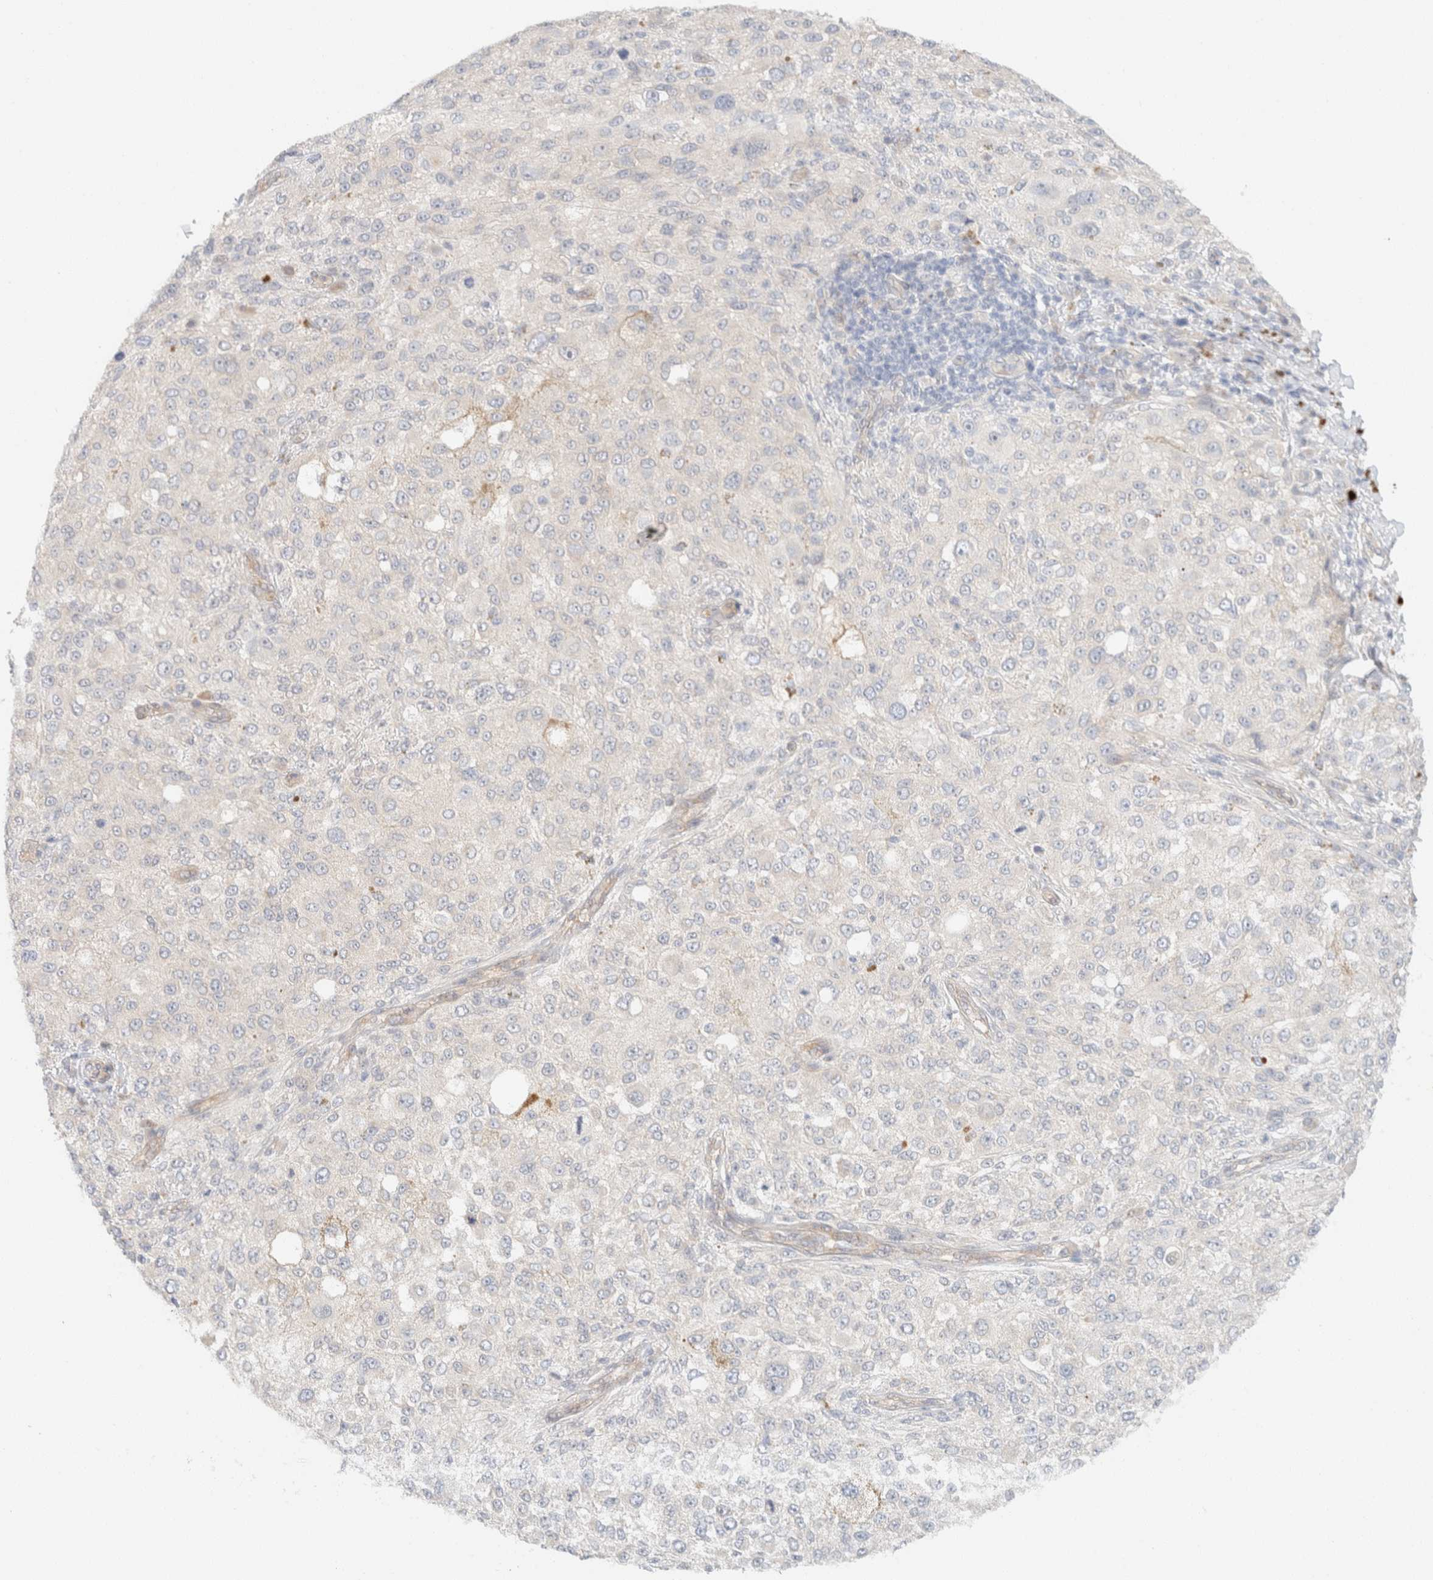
{"staining": {"intensity": "negative", "quantity": "none", "location": "none"}, "tissue": "melanoma", "cell_type": "Tumor cells", "image_type": "cancer", "snomed": [{"axis": "morphology", "description": "Necrosis, NOS"}, {"axis": "morphology", "description": "Malignant melanoma, NOS"}, {"axis": "topography", "description": "Skin"}], "caption": "Image shows no significant protein staining in tumor cells of malignant melanoma. Brightfield microscopy of IHC stained with DAB (3,3'-diaminobenzidine) (brown) and hematoxylin (blue), captured at high magnification.", "gene": "CSNK1E", "patient": {"sex": "female", "age": 87}}